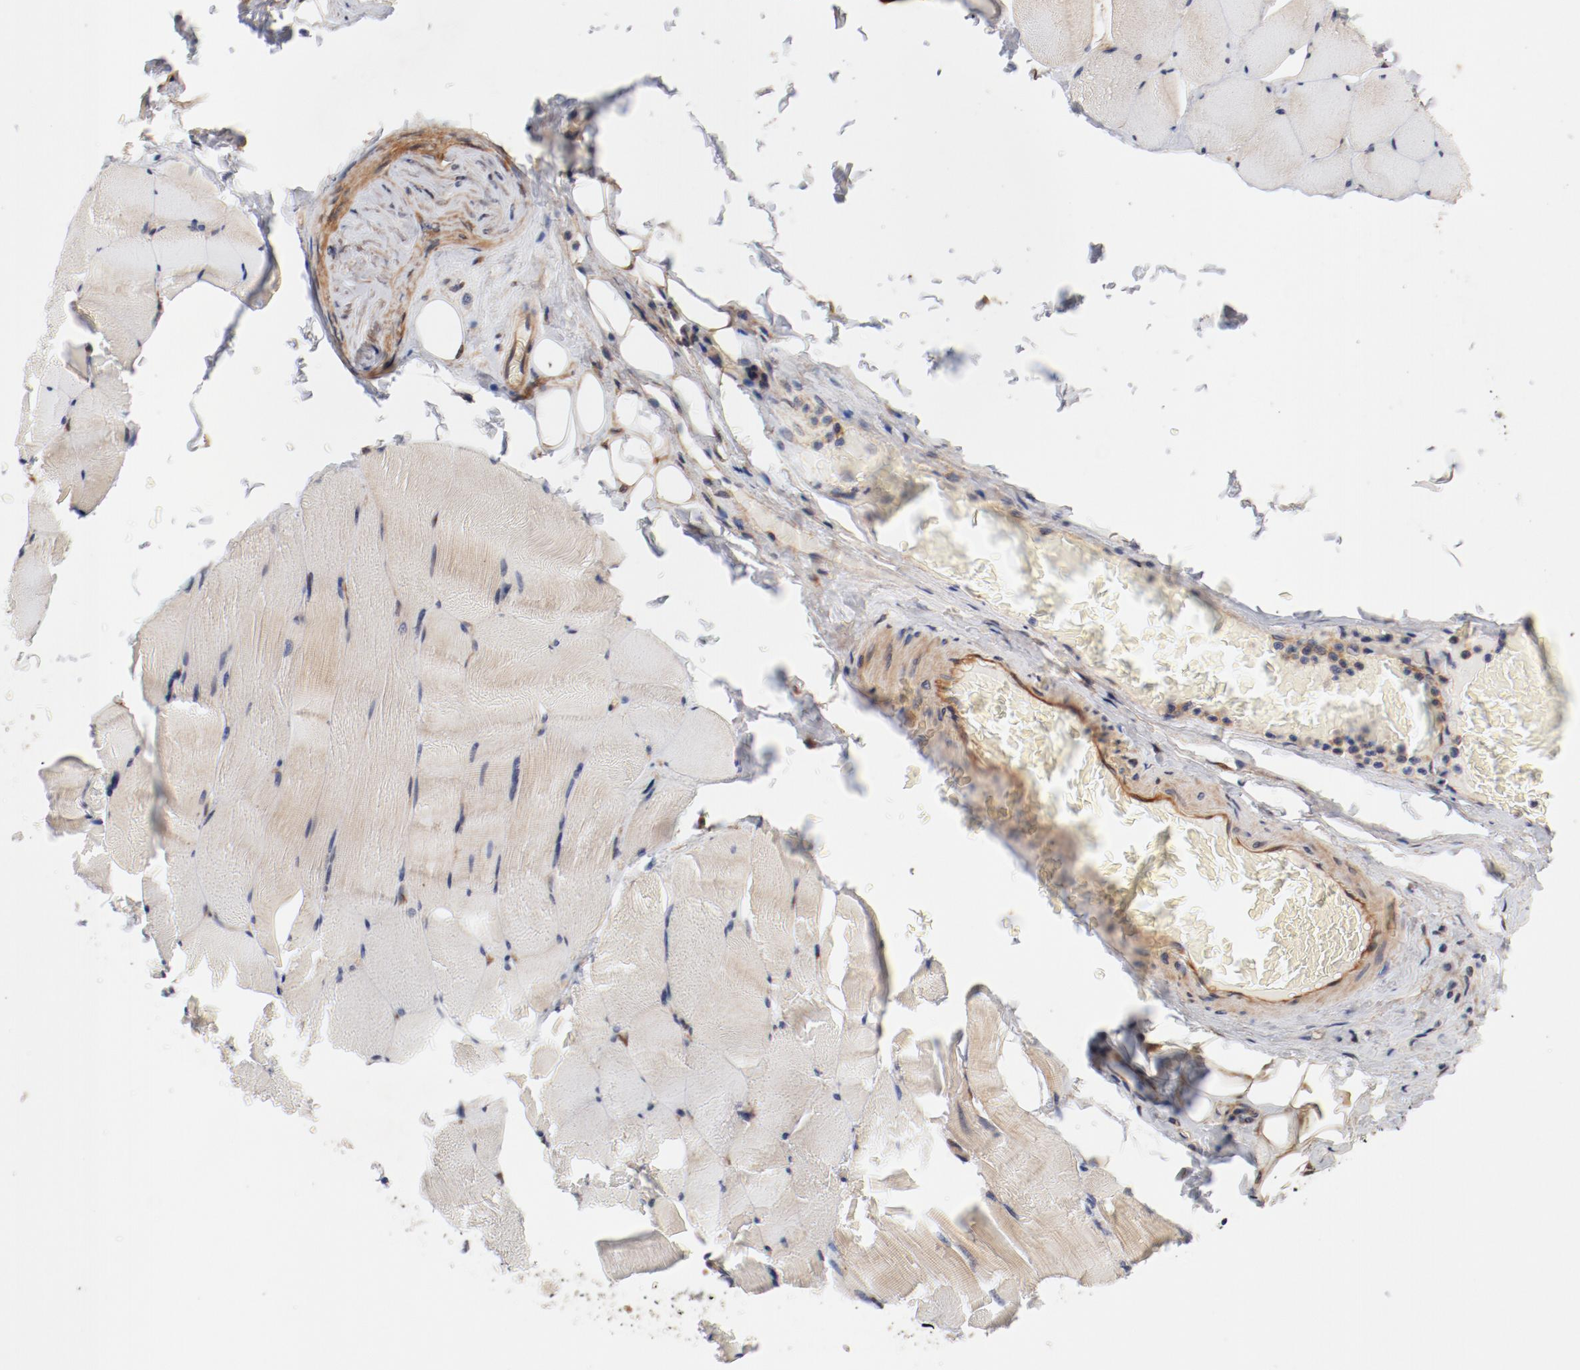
{"staining": {"intensity": "weak", "quantity": ">75%", "location": "cytoplasmic/membranous"}, "tissue": "skeletal muscle", "cell_type": "Myocytes", "image_type": "normal", "snomed": [{"axis": "morphology", "description": "Normal tissue, NOS"}, {"axis": "topography", "description": "Skeletal muscle"}], "caption": "Human skeletal muscle stained for a protein (brown) reveals weak cytoplasmic/membranous positive positivity in approximately >75% of myocytes.", "gene": "PITPNM2", "patient": {"sex": "male", "age": 62}}